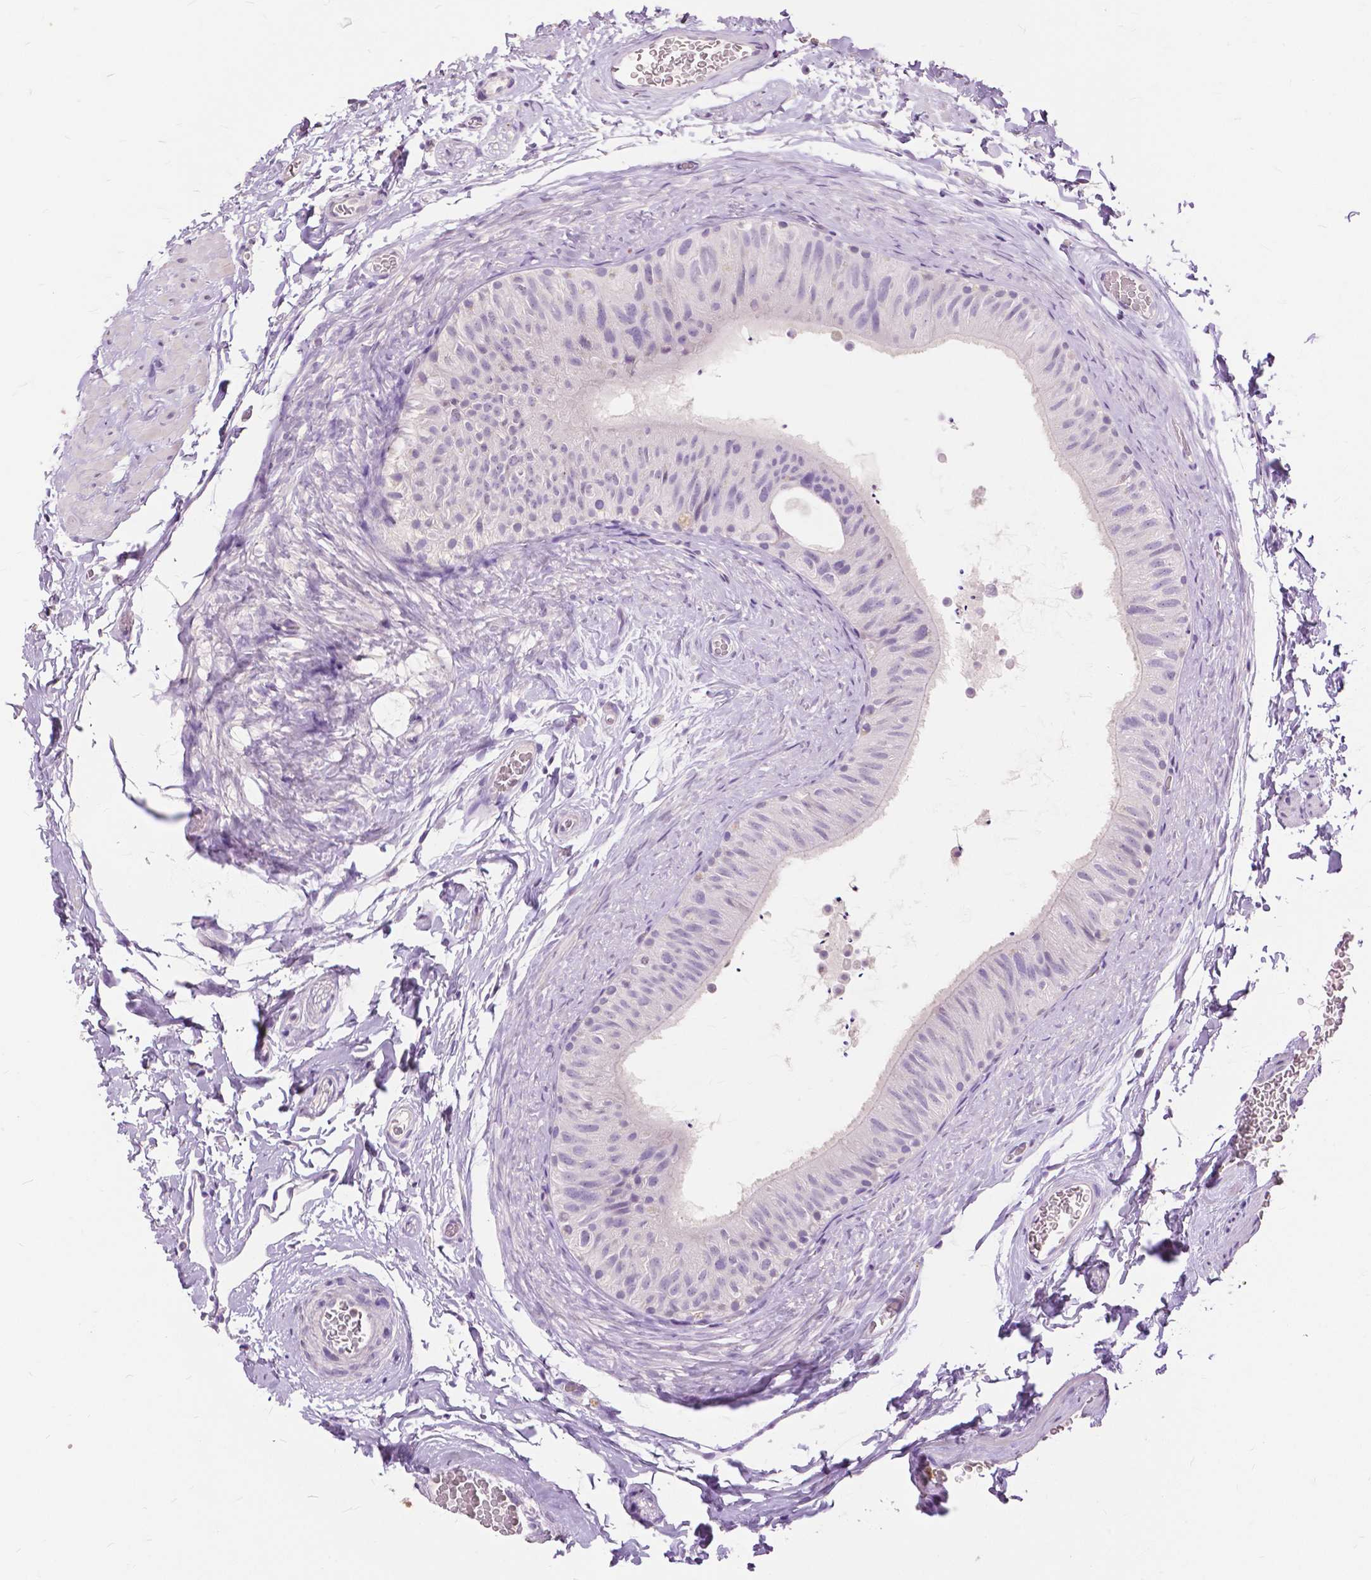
{"staining": {"intensity": "negative", "quantity": "none", "location": "none"}, "tissue": "epididymis", "cell_type": "Glandular cells", "image_type": "normal", "snomed": [{"axis": "morphology", "description": "Normal tissue, NOS"}, {"axis": "topography", "description": "Epididymis, spermatic cord, NOS"}, {"axis": "topography", "description": "Epididymis"}], "caption": "DAB immunohistochemical staining of unremarkable human epididymis shows no significant positivity in glandular cells.", "gene": "CXCR2", "patient": {"sex": "male", "age": 31}}